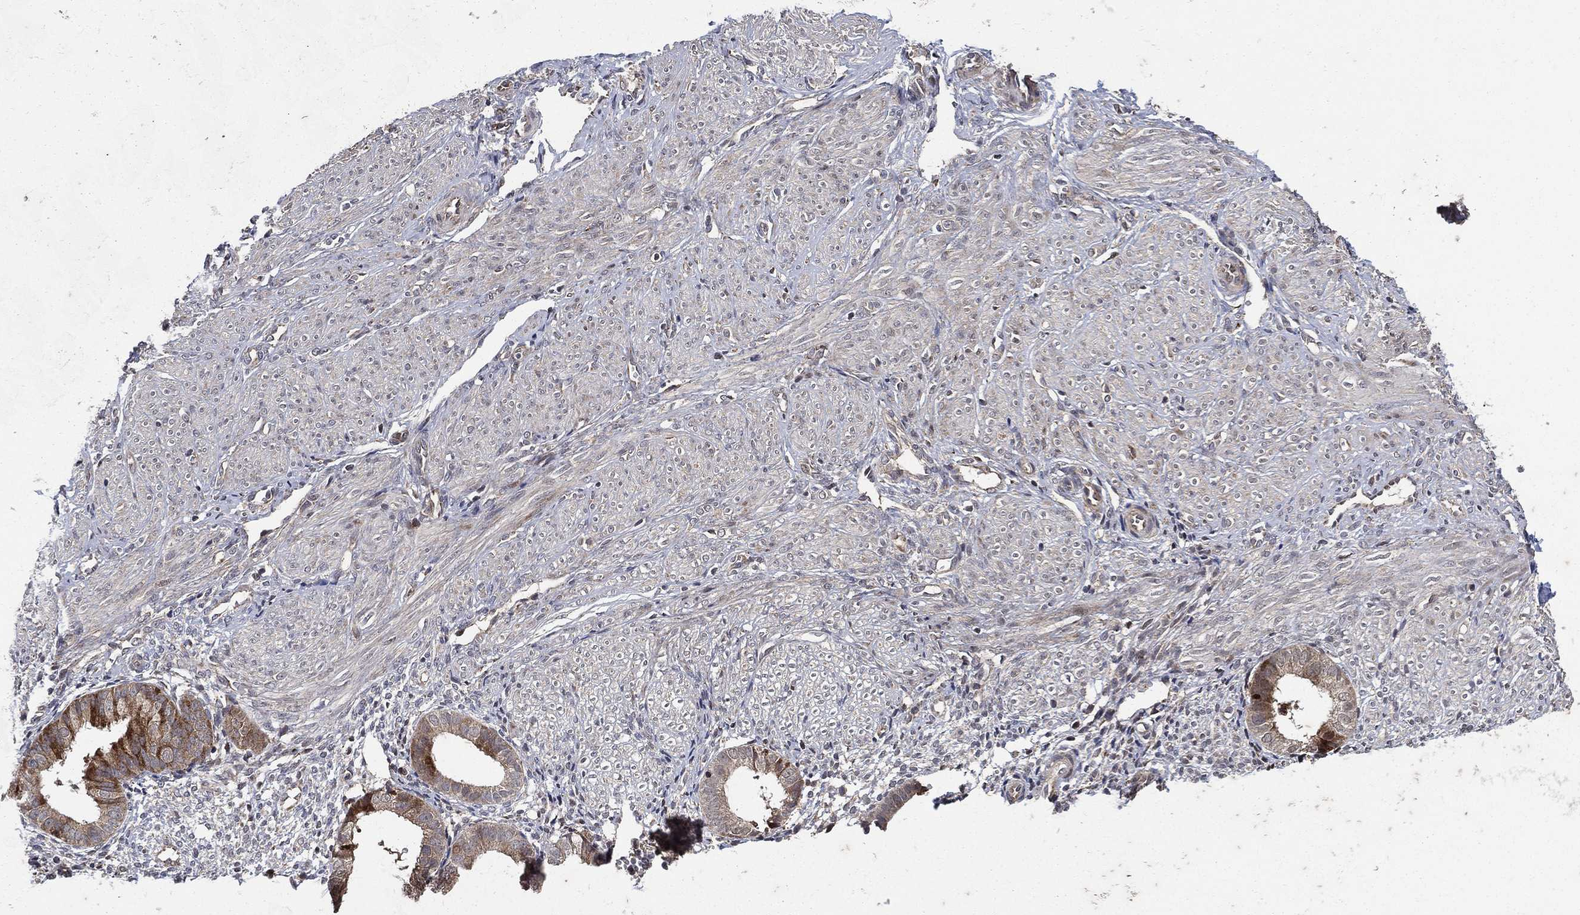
{"staining": {"intensity": "weak", "quantity": "<25%", "location": "cytoplasmic/membranous"}, "tissue": "endometrium", "cell_type": "Cells in endometrial stroma", "image_type": "normal", "snomed": [{"axis": "morphology", "description": "Normal tissue, NOS"}, {"axis": "topography", "description": "Endometrium"}], "caption": "An immunohistochemistry micrograph of normal endometrium is shown. There is no staining in cells in endometrial stroma of endometrium. Nuclei are stained in blue.", "gene": "RAB11FIP4", "patient": {"sex": "female", "age": 47}}